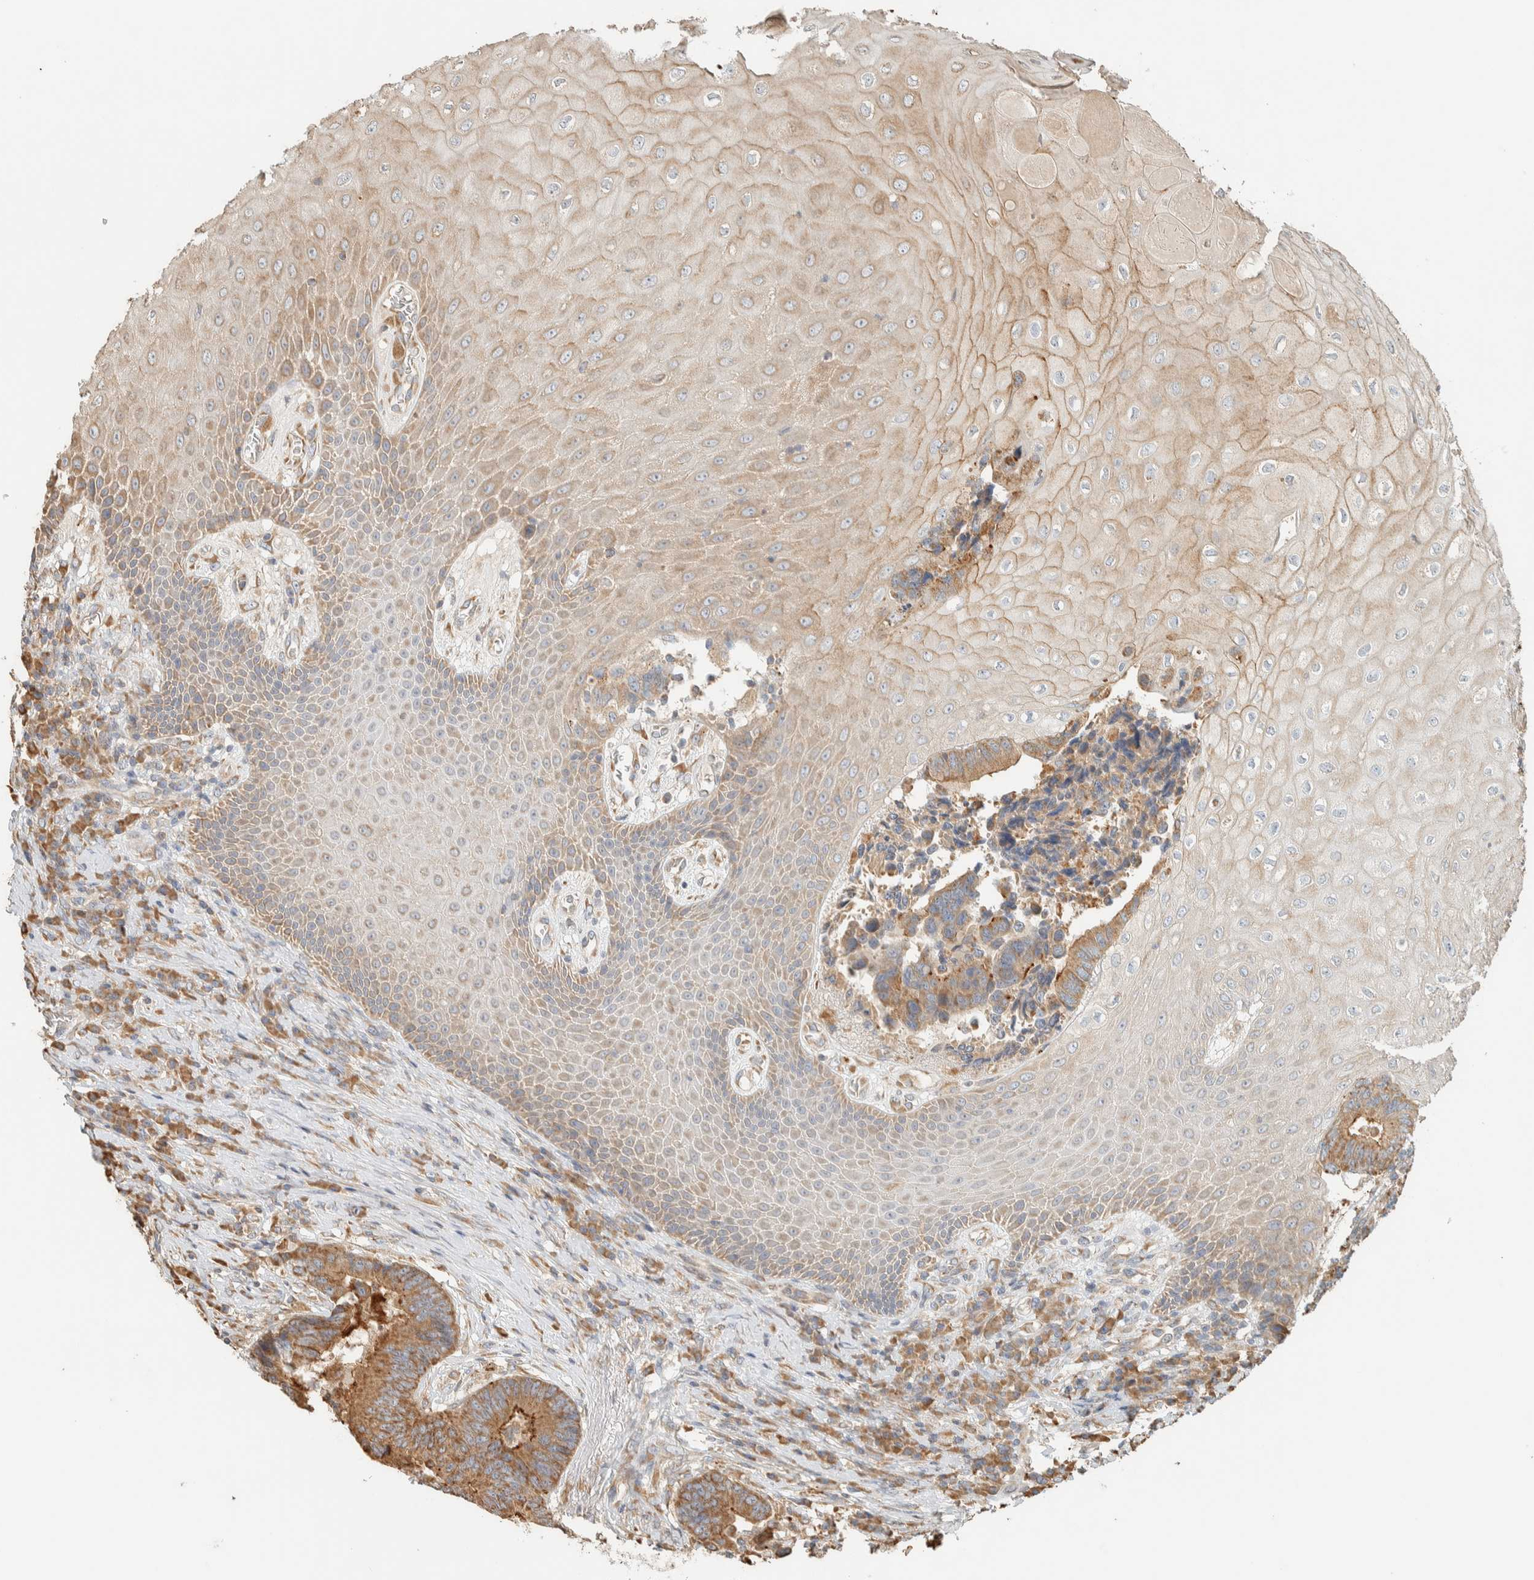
{"staining": {"intensity": "moderate", "quantity": ">75%", "location": "cytoplasmic/membranous"}, "tissue": "colorectal cancer", "cell_type": "Tumor cells", "image_type": "cancer", "snomed": [{"axis": "morphology", "description": "Adenocarcinoma, NOS"}, {"axis": "topography", "description": "Rectum"}, {"axis": "topography", "description": "Anal"}], "caption": "Immunohistochemical staining of human adenocarcinoma (colorectal) reveals moderate cytoplasmic/membranous protein staining in approximately >75% of tumor cells. (Brightfield microscopy of DAB IHC at high magnification).", "gene": "RAB11FIP1", "patient": {"sex": "female", "age": 89}}